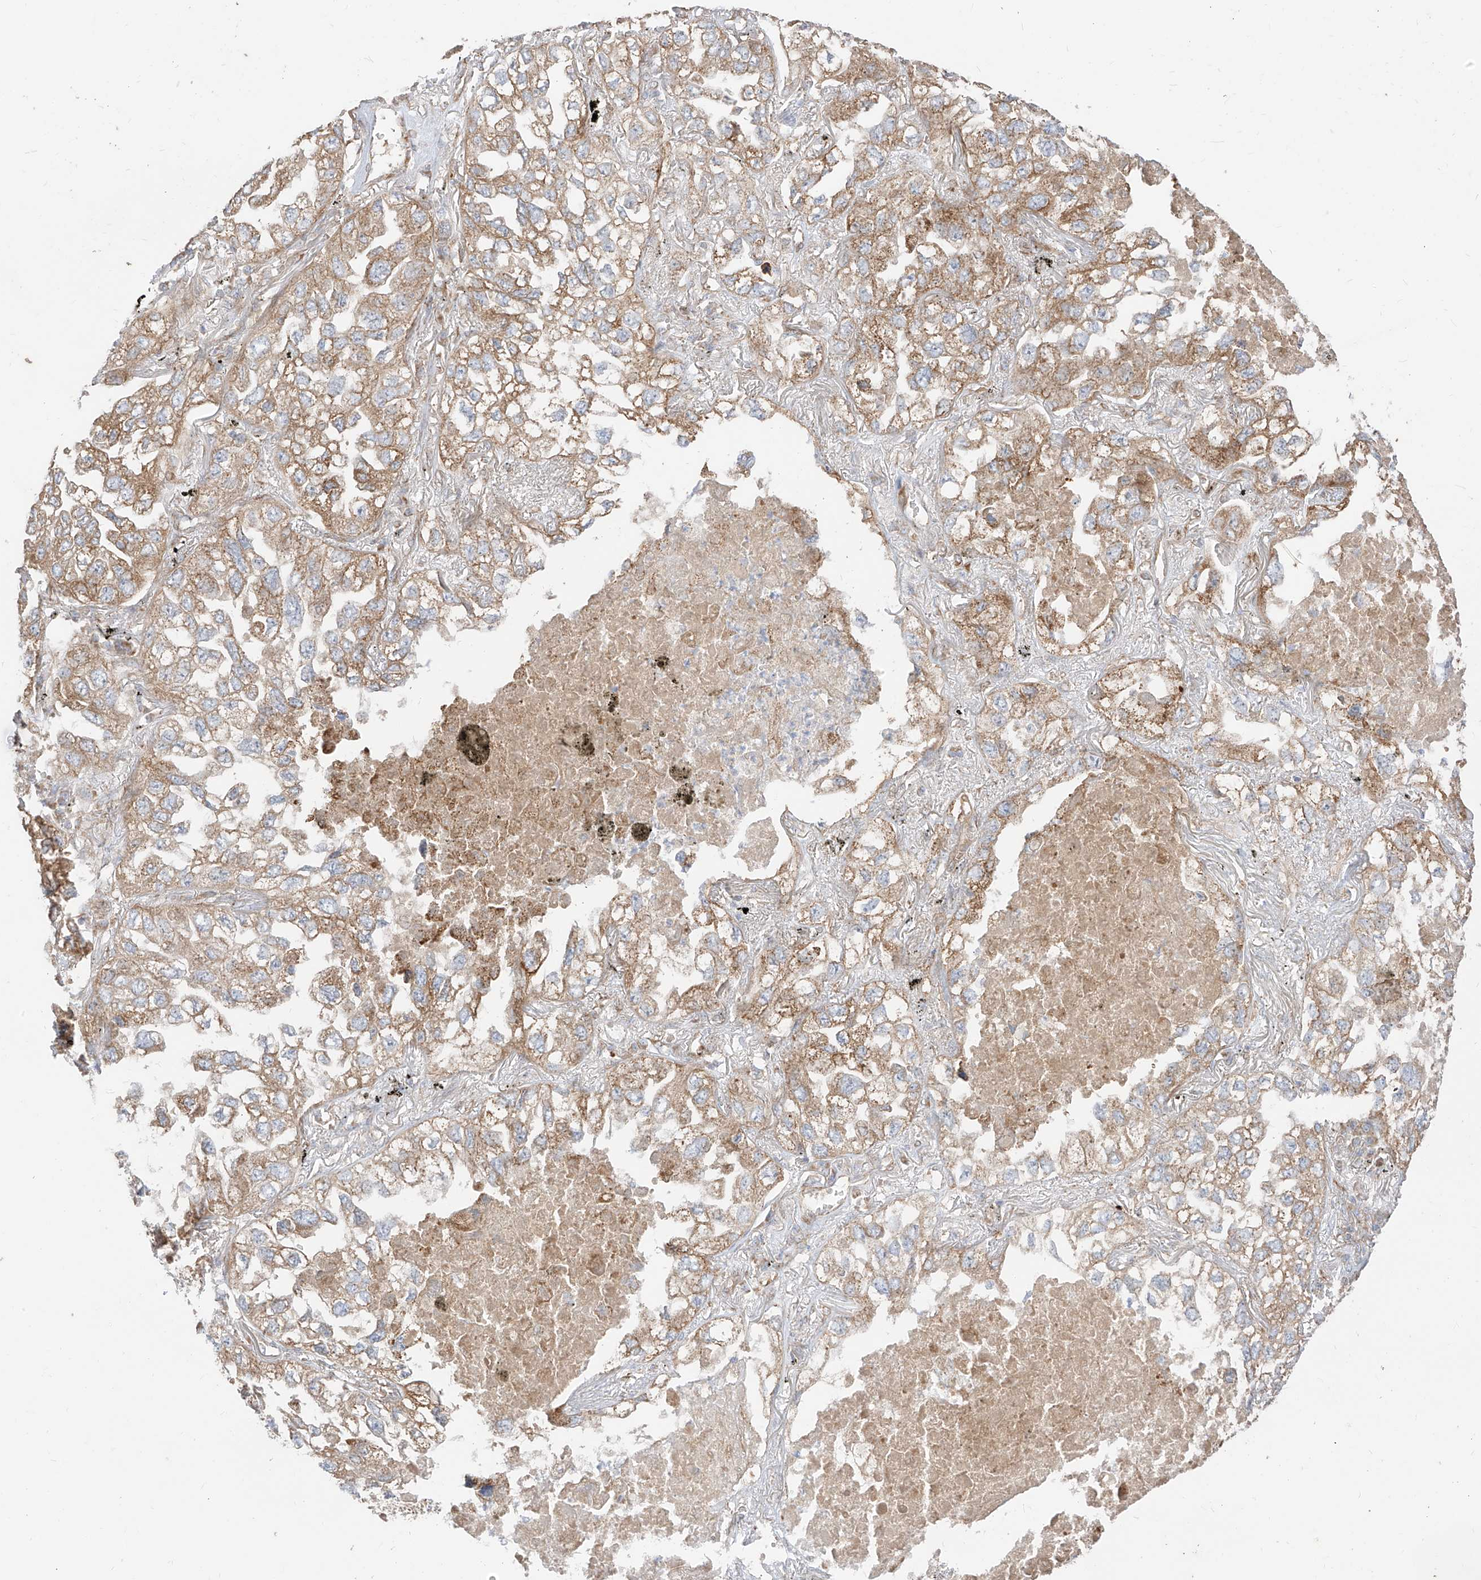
{"staining": {"intensity": "moderate", "quantity": ">75%", "location": "cytoplasmic/membranous"}, "tissue": "lung cancer", "cell_type": "Tumor cells", "image_type": "cancer", "snomed": [{"axis": "morphology", "description": "Adenocarcinoma, NOS"}, {"axis": "topography", "description": "Lung"}], "caption": "Moderate cytoplasmic/membranous expression is present in approximately >75% of tumor cells in lung cancer (adenocarcinoma). (Brightfield microscopy of DAB IHC at high magnification).", "gene": "PLCL1", "patient": {"sex": "male", "age": 65}}